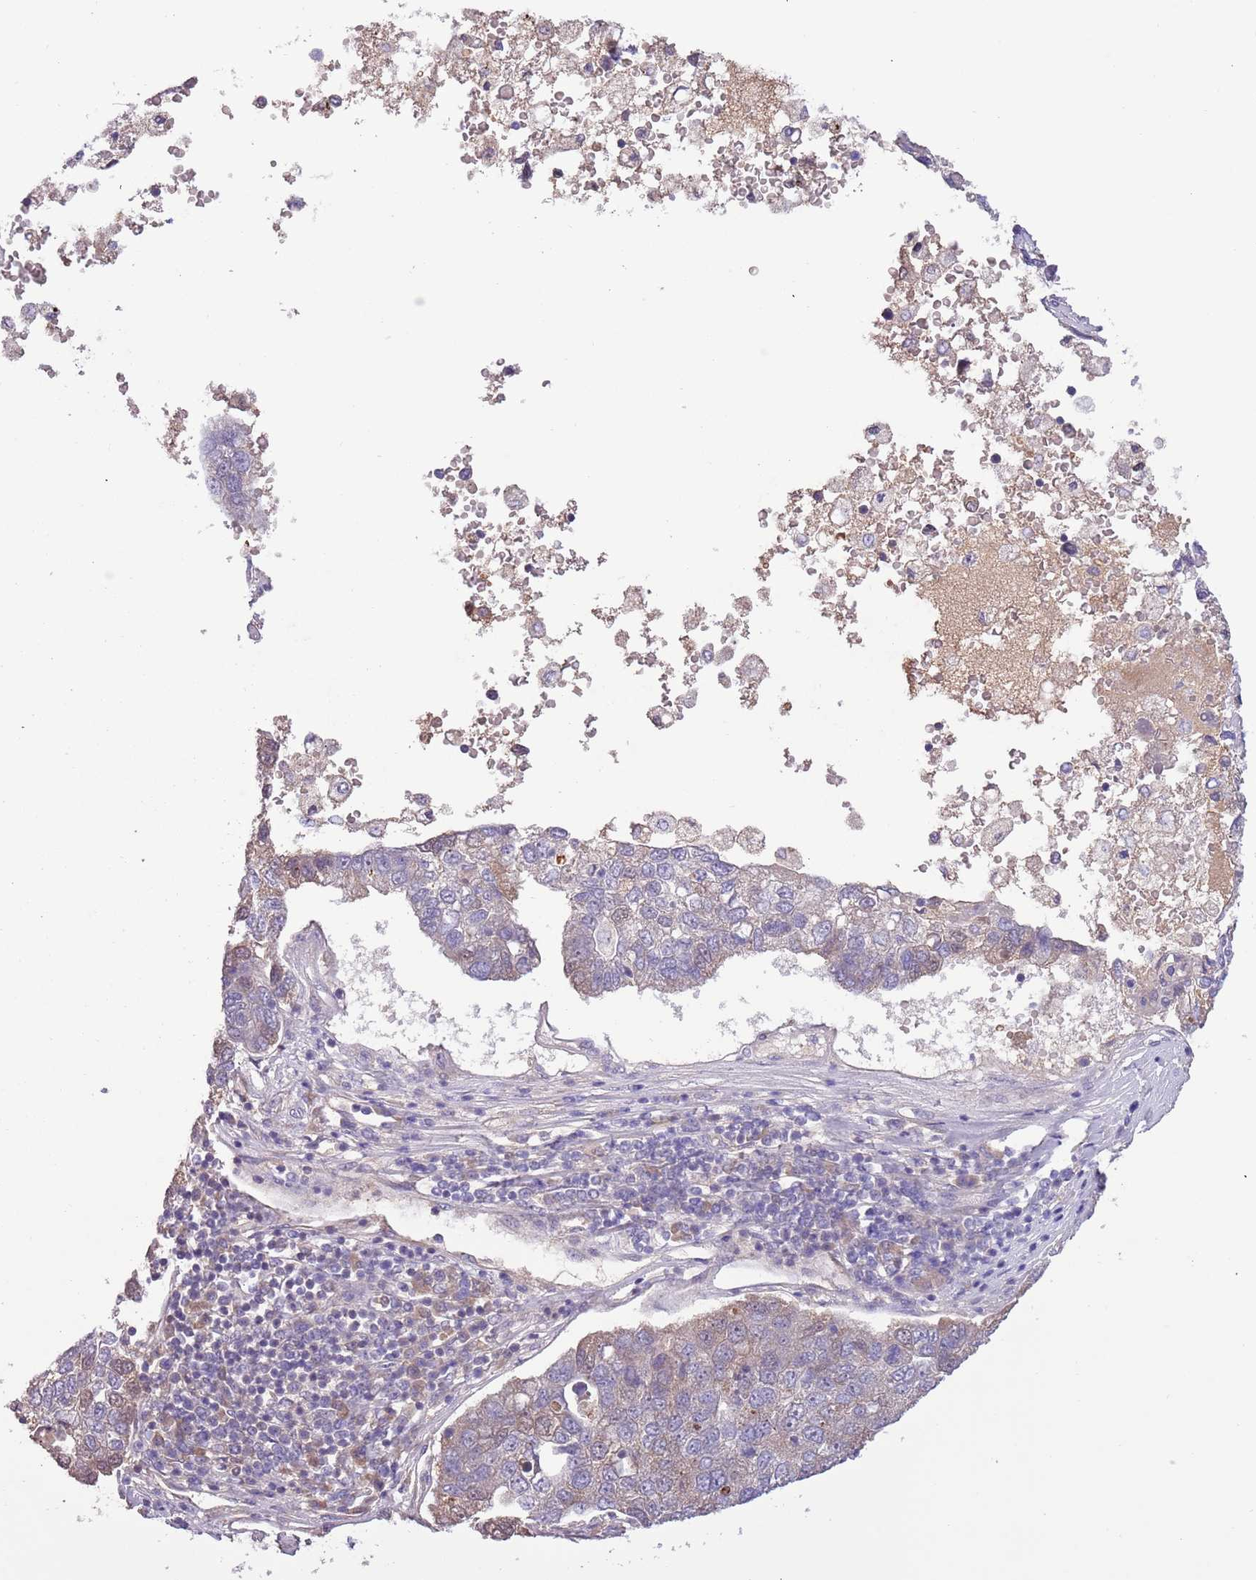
{"staining": {"intensity": "weak", "quantity": "<25%", "location": "cytoplasmic/membranous"}, "tissue": "pancreatic cancer", "cell_type": "Tumor cells", "image_type": "cancer", "snomed": [{"axis": "morphology", "description": "Adenocarcinoma, NOS"}, {"axis": "topography", "description": "Pancreas"}], "caption": "IHC of pancreatic cancer (adenocarcinoma) demonstrates no staining in tumor cells.", "gene": "SHROOM3", "patient": {"sex": "female", "age": 61}}